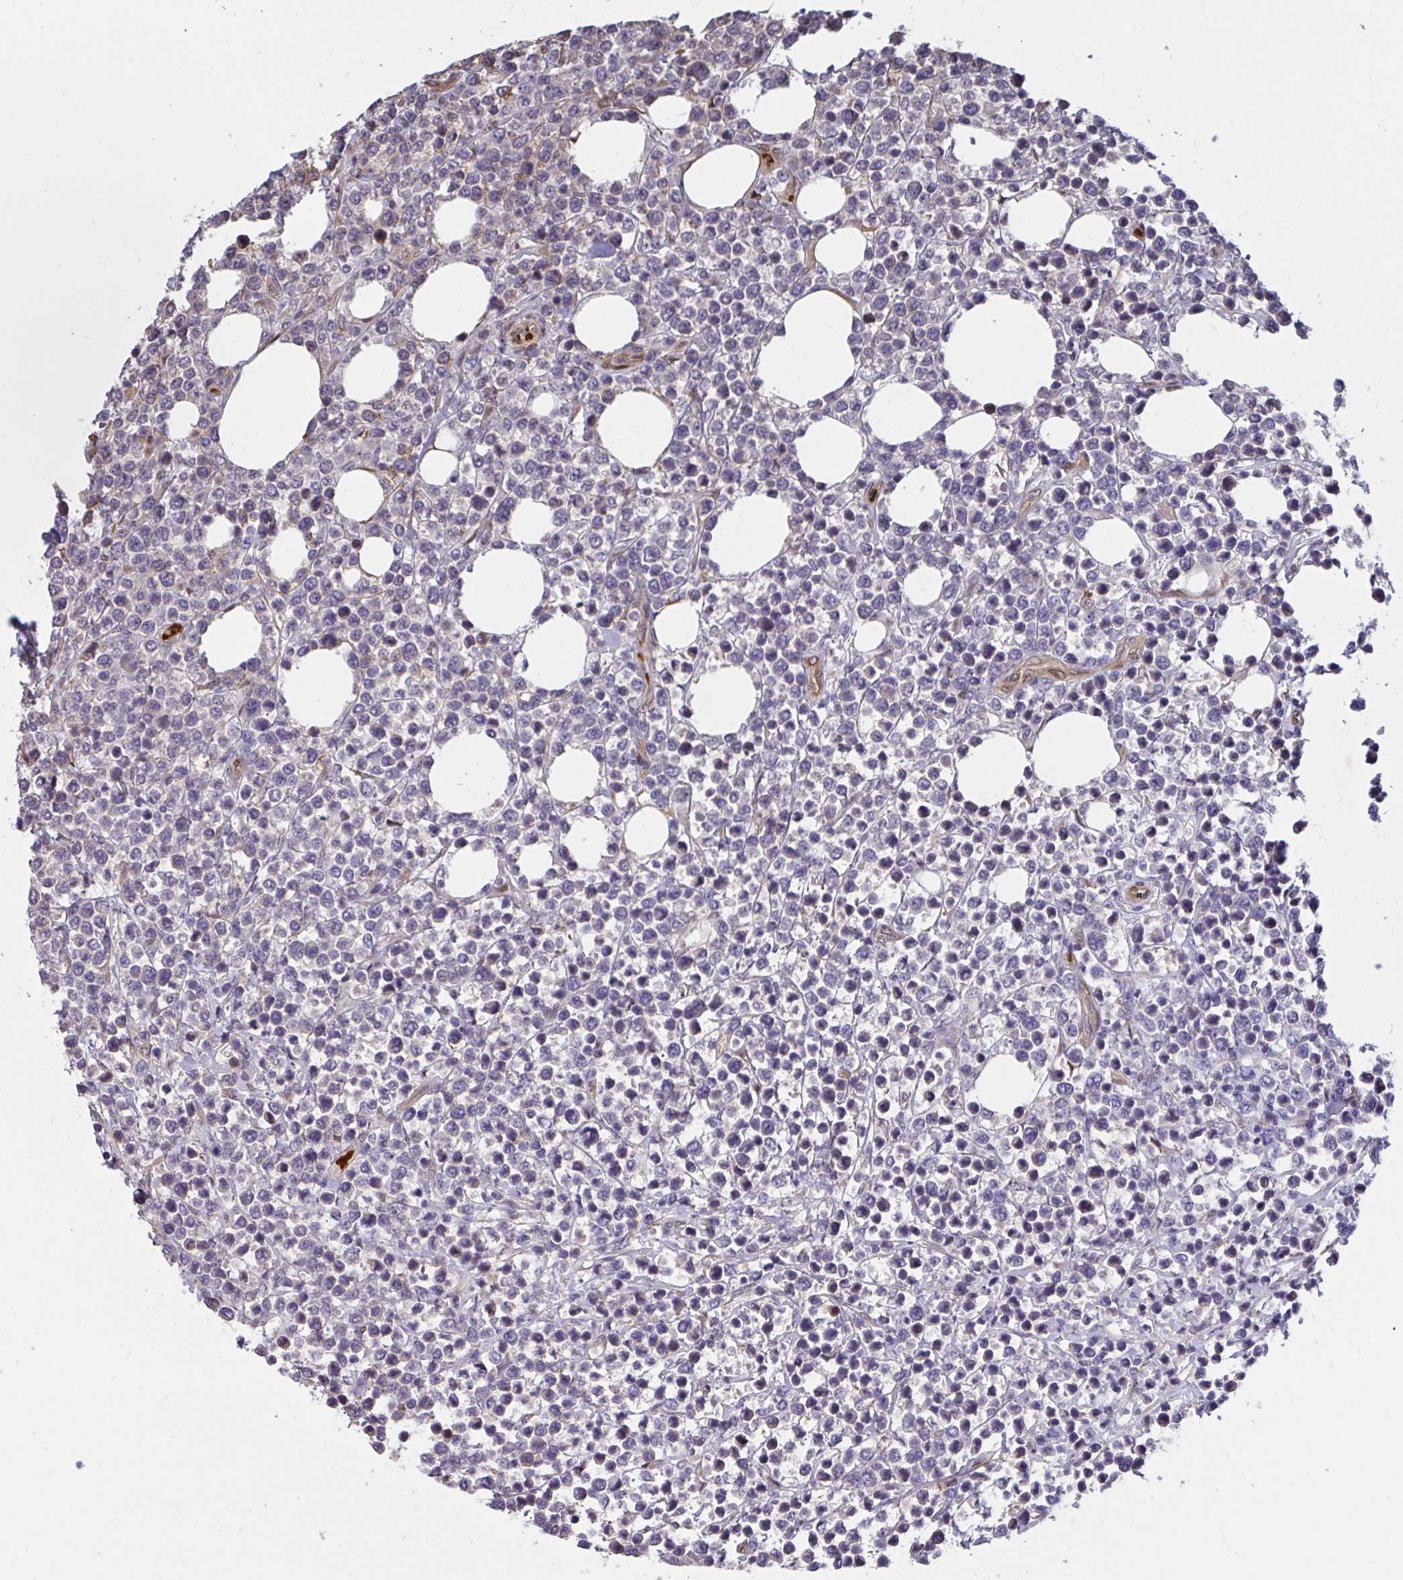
{"staining": {"intensity": "moderate", "quantity": "<25%", "location": "cytoplasmic/membranous"}, "tissue": "lymphoma", "cell_type": "Tumor cells", "image_type": "cancer", "snomed": [{"axis": "morphology", "description": "Malignant lymphoma, non-Hodgkin's type, High grade"}, {"axis": "topography", "description": "Soft tissue"}], "caption": "IHC photomicrograph of lymphoma stained for a protein (brown), which reveals low levels of moderate cytoplasmic/membranous positivity in about <25% of tumor cells.", "gene": "PELI2", "patient": {"sex": "female", "age": 56}}